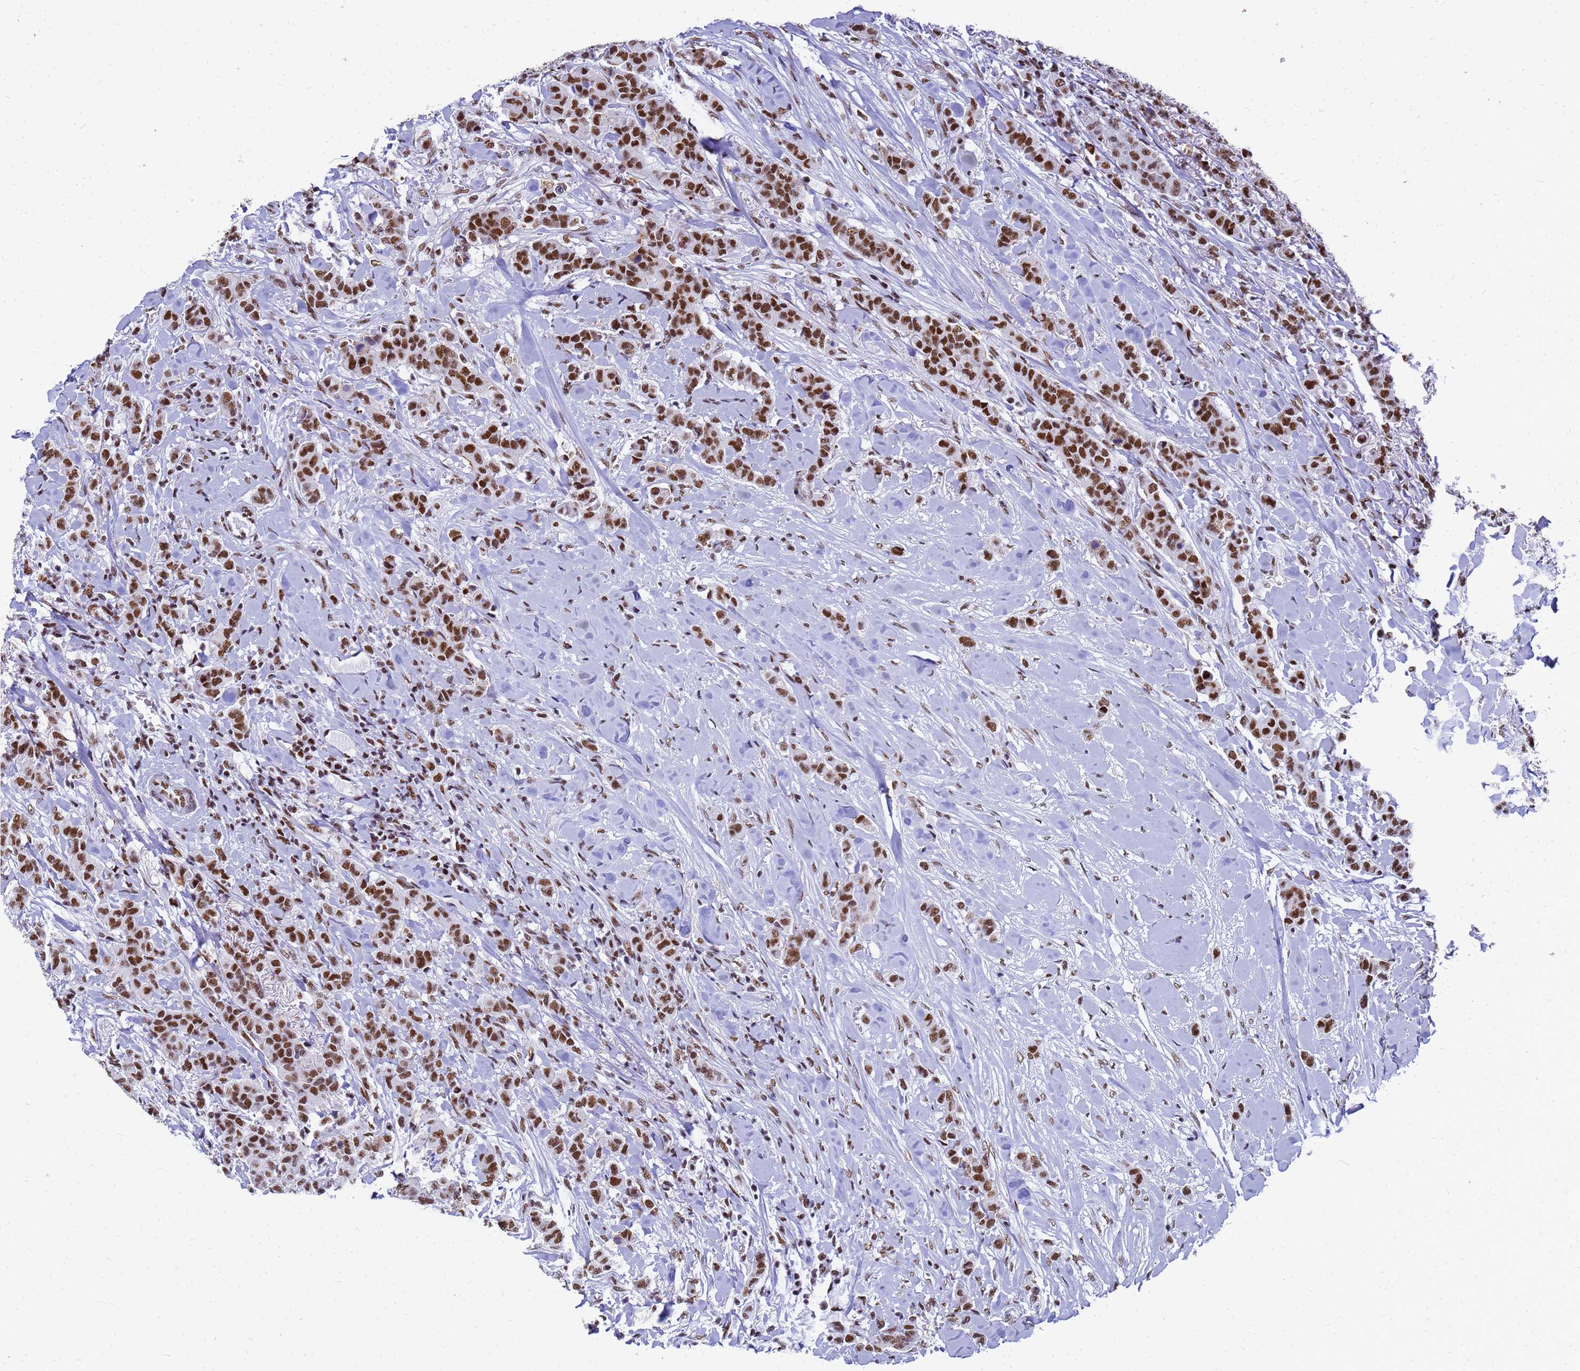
{"staining": {"intensity": "strong", "quantity": ">75%", "location": "nuclear"}, "tissue": "breast cancer", "cell_type": "Tumor cells", "image_type": "cancer", "snomed": [{"axis": "morphology", "description": "Duct carcinoma"}, {"axis": "topography", "description": "Breast"}], "caption": "Breast cancer stained for a protein (brown) displays strong nuclear positive expression in about >75% of tumor cells.", "gene": "SART3", "patient": {"sex": "female", "age": 40}}